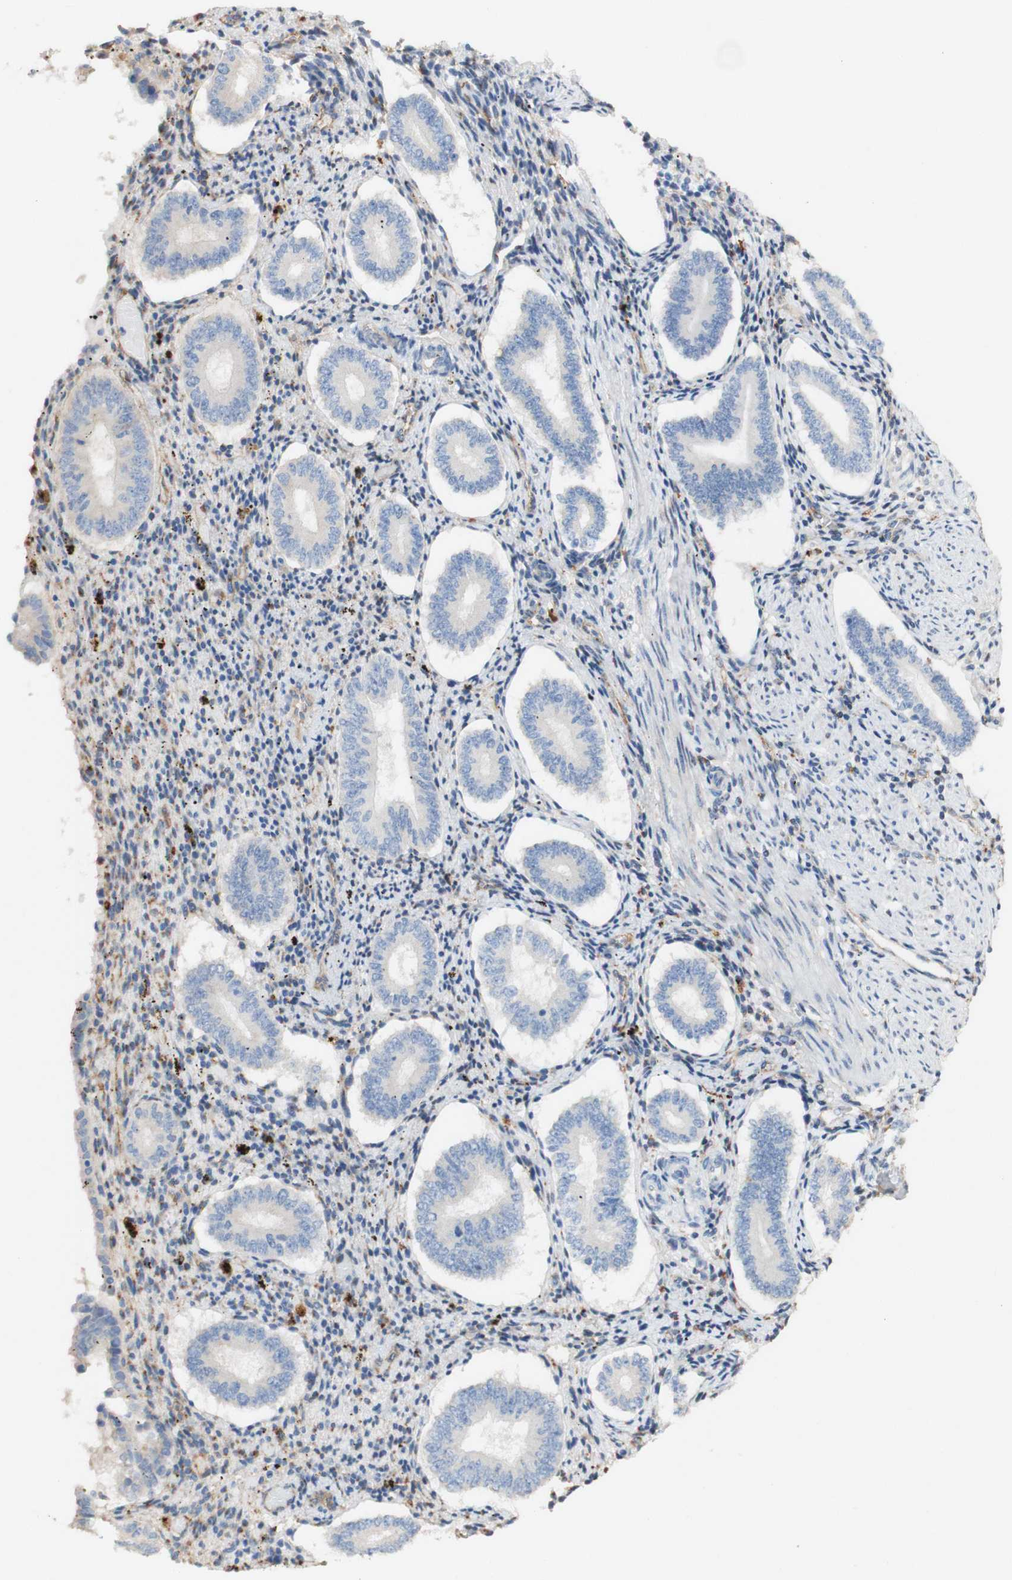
{"staining": {"intensity": "weak", "quantity": "25%-75%", "location": "cytoplasmic/membranous"}, "tissue": "endometrium", "cell_type": "Cells in endometrial stroma", "image_type": "normal", "snomed": [{"axis": "morphology", "description": "Normal tissue, NOS"}, {"axis": "topography", "description": "Endometrium"}], "caption": "Protein expression analysis of benign human endometrium reveals weak cytoplasmic/membranous staining in about 25%-75% of cells in endometrial stroma.", "gene": "FCGRT", "patient": {"sex": "female", "age": 42}}